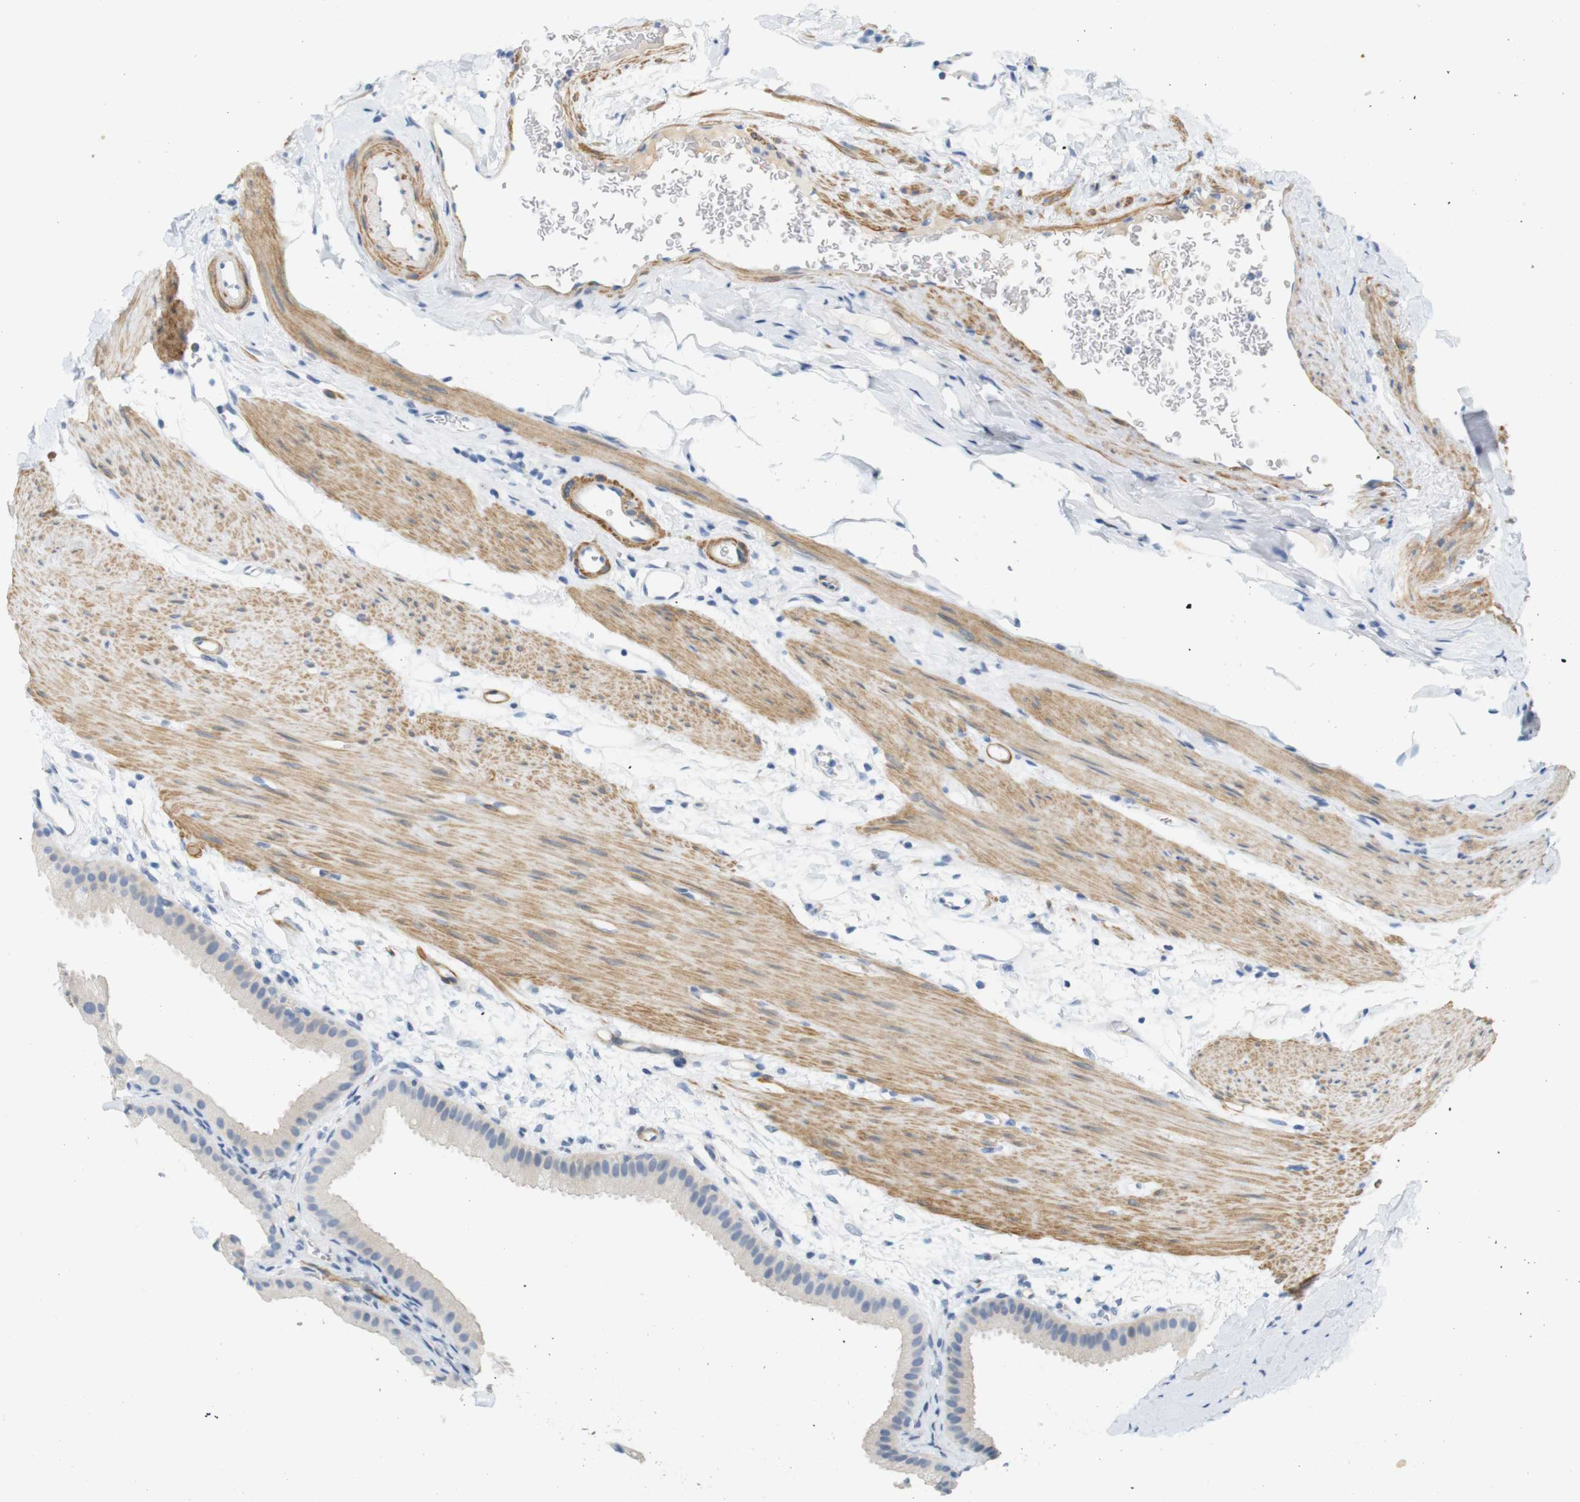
{"staining": {"intensity": "negative", "quantity": "none", "location": "none"}, "tissue": "gallbladder", "cell_type": "Glandular cells", "image_type": "normal", "snomed": [{"axis": "morphology", "description": "Normal tissue, NOS"}, {"axis": "topography", "description": "Gallbladder"}], "caption": "There is no significant positivity in glandular cells of gallbladder. (Stains: DAB (3,3'-diaminobenzidine) IHC with hematoxylin counter stain, Microscopy: brightfield microscopy at high magnification).", "gene": "HRH2", "patient": {"sex": "female", "age": 64}}